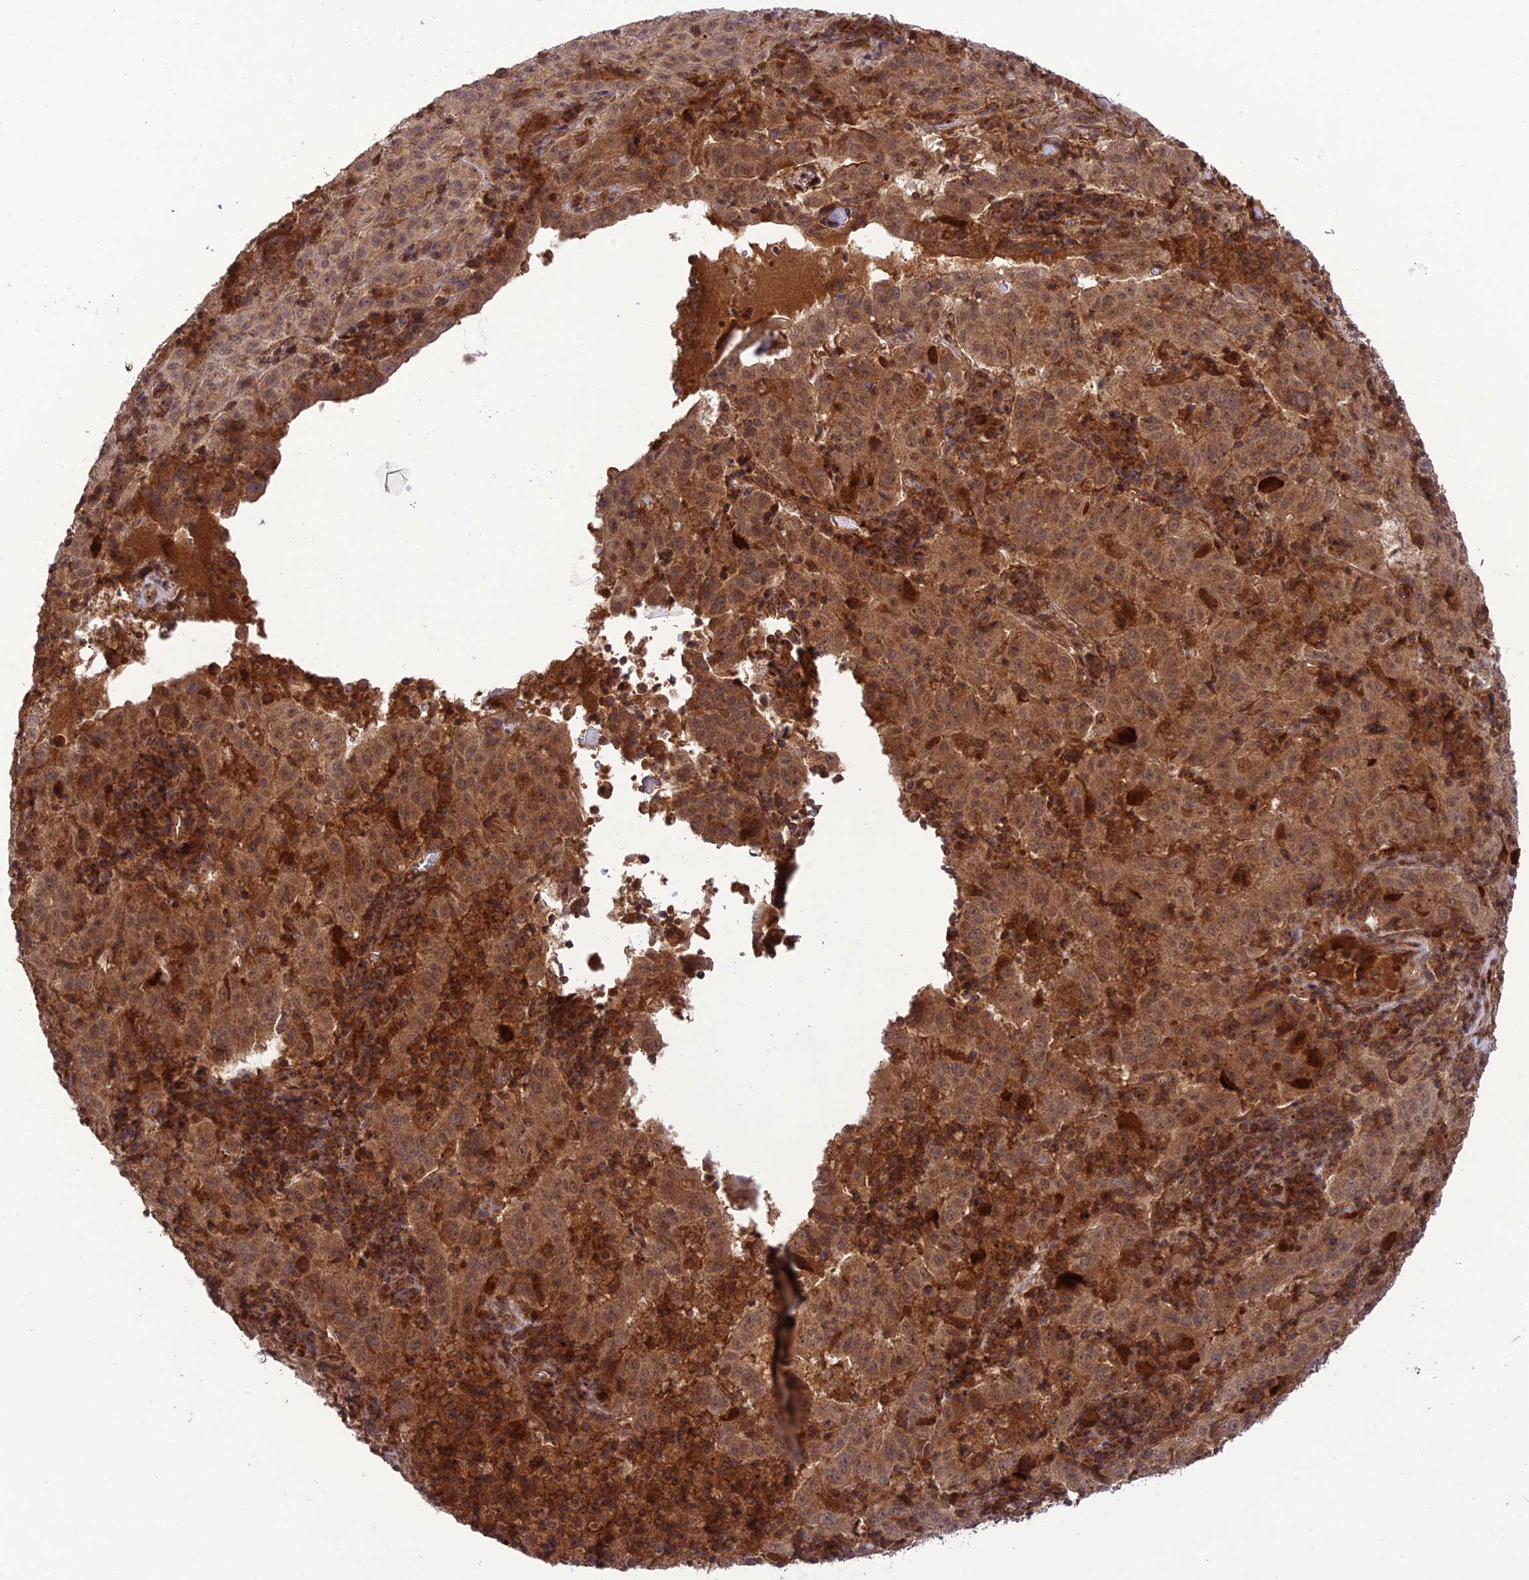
{"staining": {"intensity": "moderate", "quantity": ">75%", "location": "cytoplasmic/membranous,nuclear"}, "tissue": "pancreatic cancer", "cell_type": "Tumor cells", "image_type": "cancer", "snomed": [{"axis": "morphology", "description": "Adenocarcinoma, NOS"}, {"axis": "topography", "description": "Pancreas"}], "caption": "This is a photomicrograph of immunohistochemistry (IHC) staining of adenocarcinoma (pancreatic), which shows moderate expression in the cytoplasmic/membranous and nuclear of tumor cells.", "gene": "NDUFC1", "patient": {"sex": "male", "age": 63}}